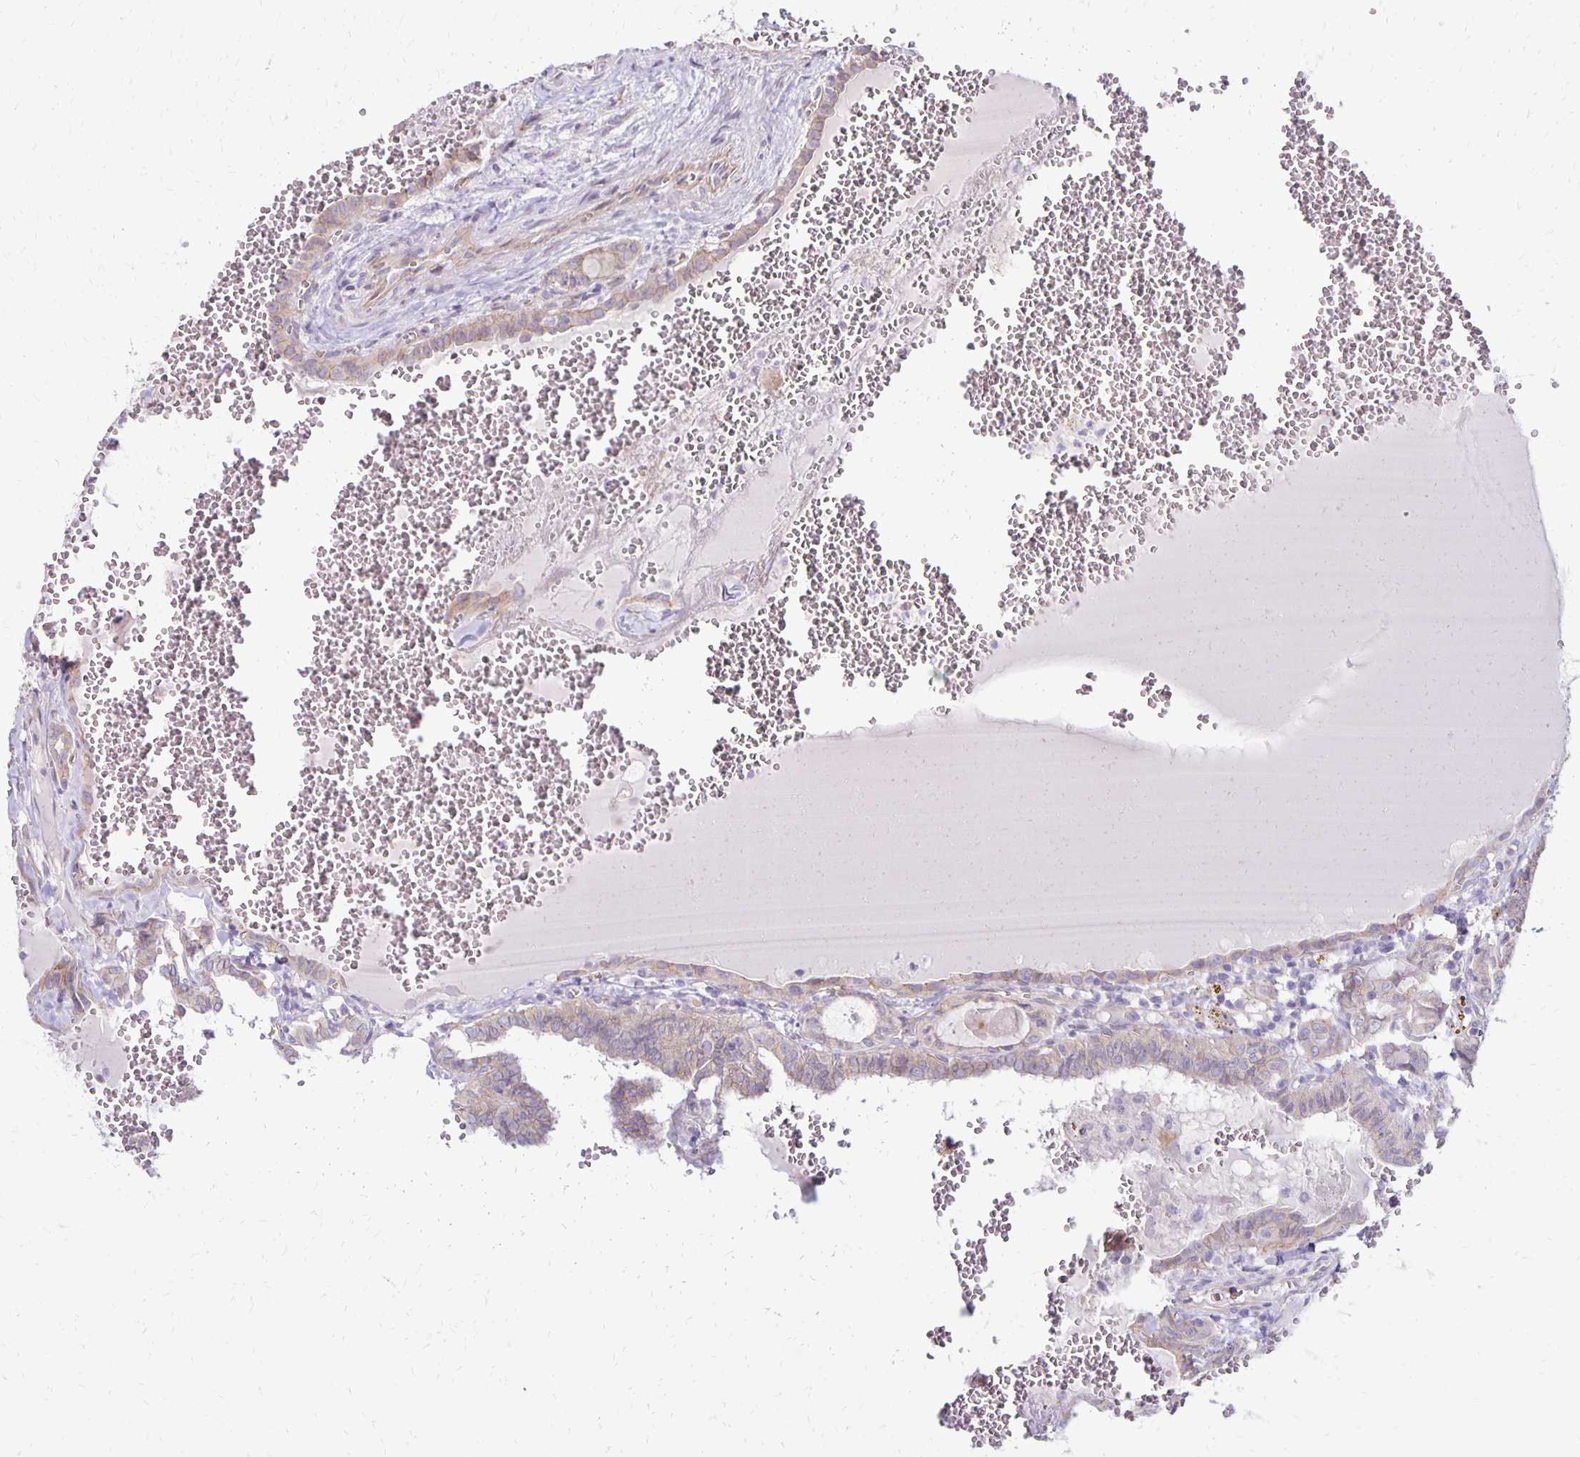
{"staining": {"intensity": "weak", "quantity": "25%-75%", "location": "cytoplasmic/membranous"}, "tissue": "thyroid cancer", "cell_type": "Tumor cells", "image_type": "cancer", "snomed": [{"axis": "morphology", "description": "Papillary adenocarcinoma, NOS"}, {"axis": "topography", "description": "Thyroid gland"}], "caption": "Papillary adenocarcinoma (thyroid) tissue shows weak cytoplasmic/membranous staining in approximately 25%-75% of tumor cells", "gene": "KATNBL1", "patient": {"sex": "female", "age": 21}}